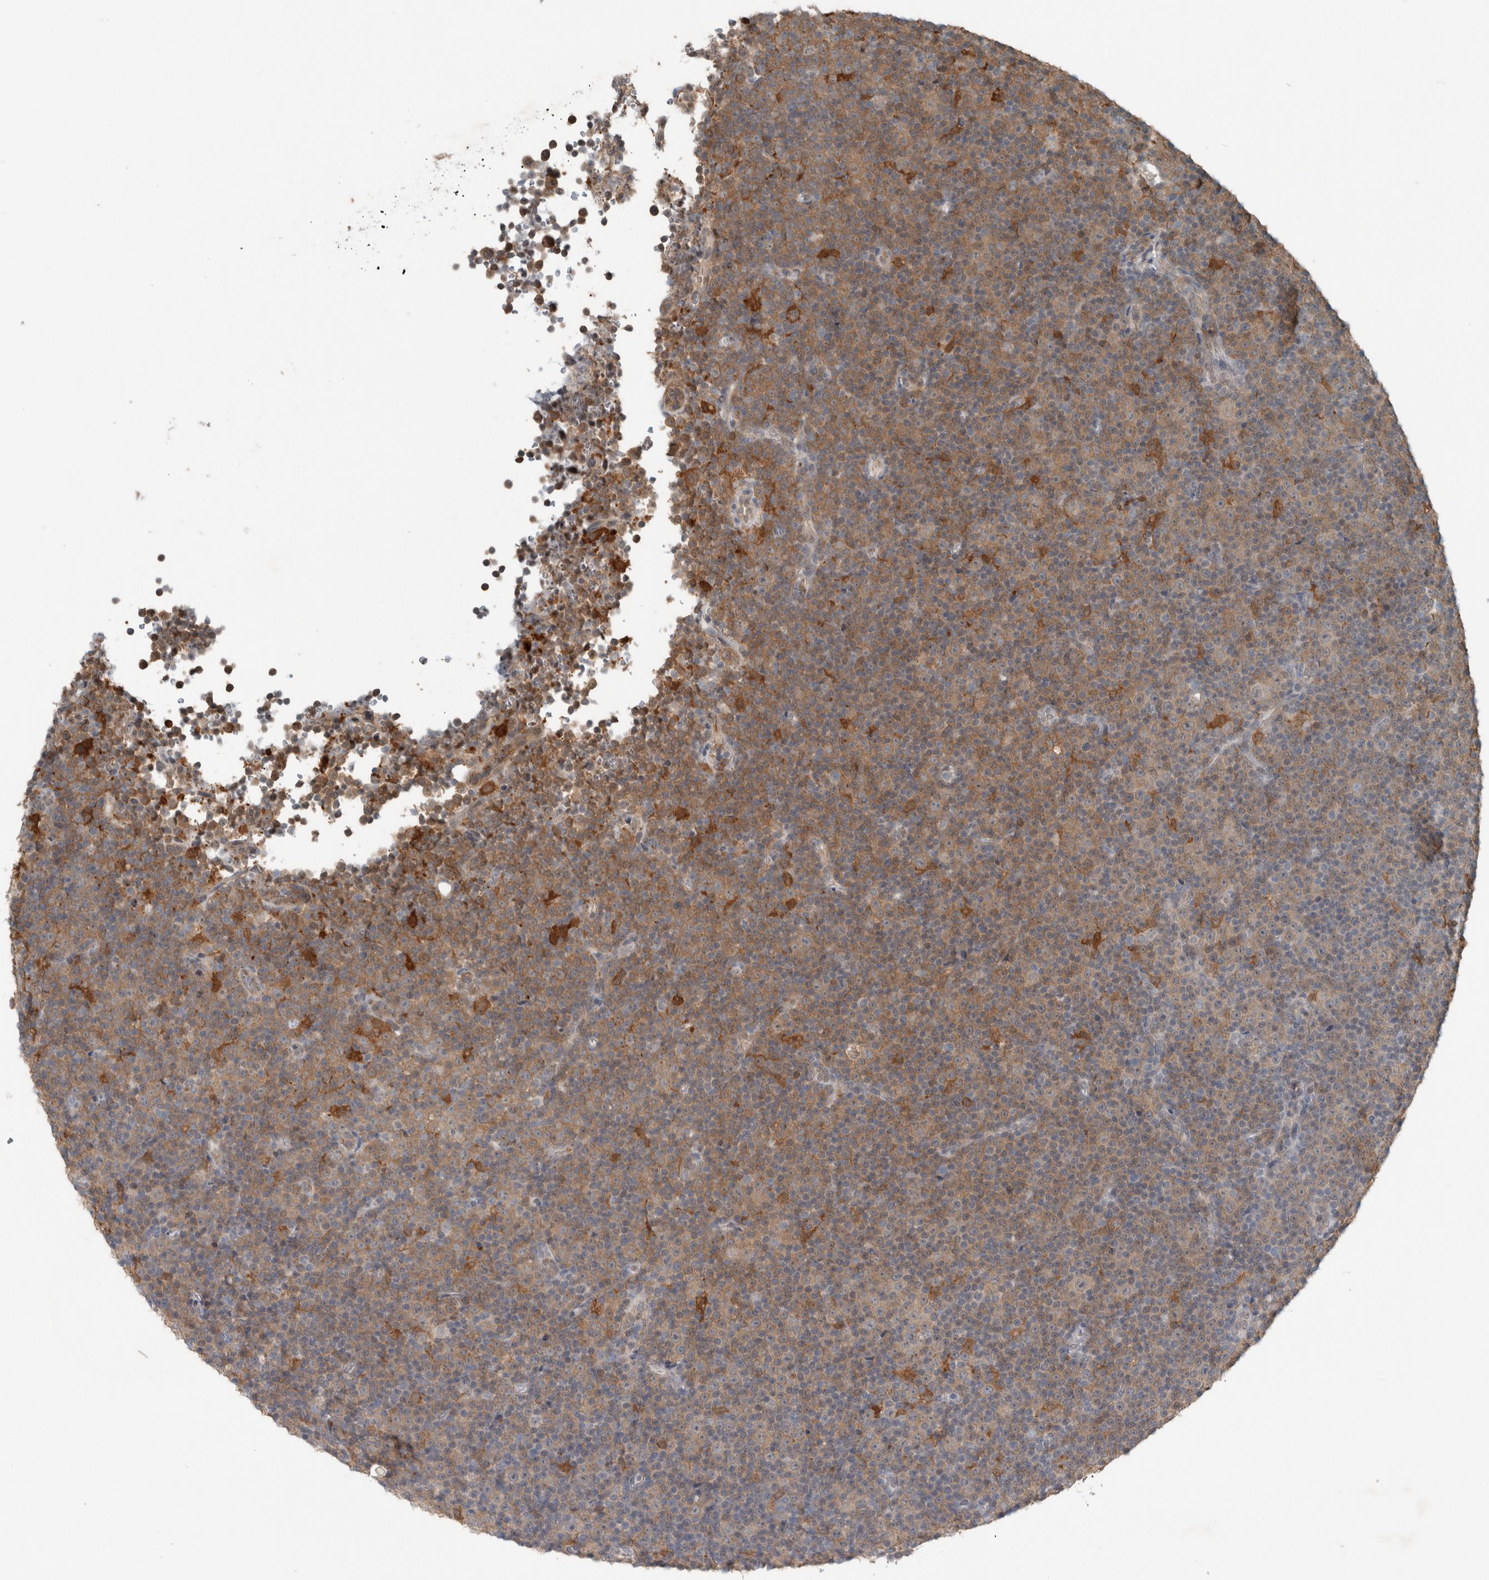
{"staining": {"intensity": "weak", "quantity": "25%-75%", "location": "cytoplasmic/membranous"}, "tissue": "lymphoma", "cell_type": "Tumor cells", "image_type": "cancer", "snomed": [{"axis": "morphology", "description": "Malignant lymphoma, non-Hodgkin's type, Low grade"}, {"axis": "topography", "description": "Lymph node"}], "caption": "Weak cytoplasmic/membranous expression is seen in about 25%-75% of tumor cells in lymphoma.", "gene": "RALGDS", "patient": {"sex": "female", "age": 67}}